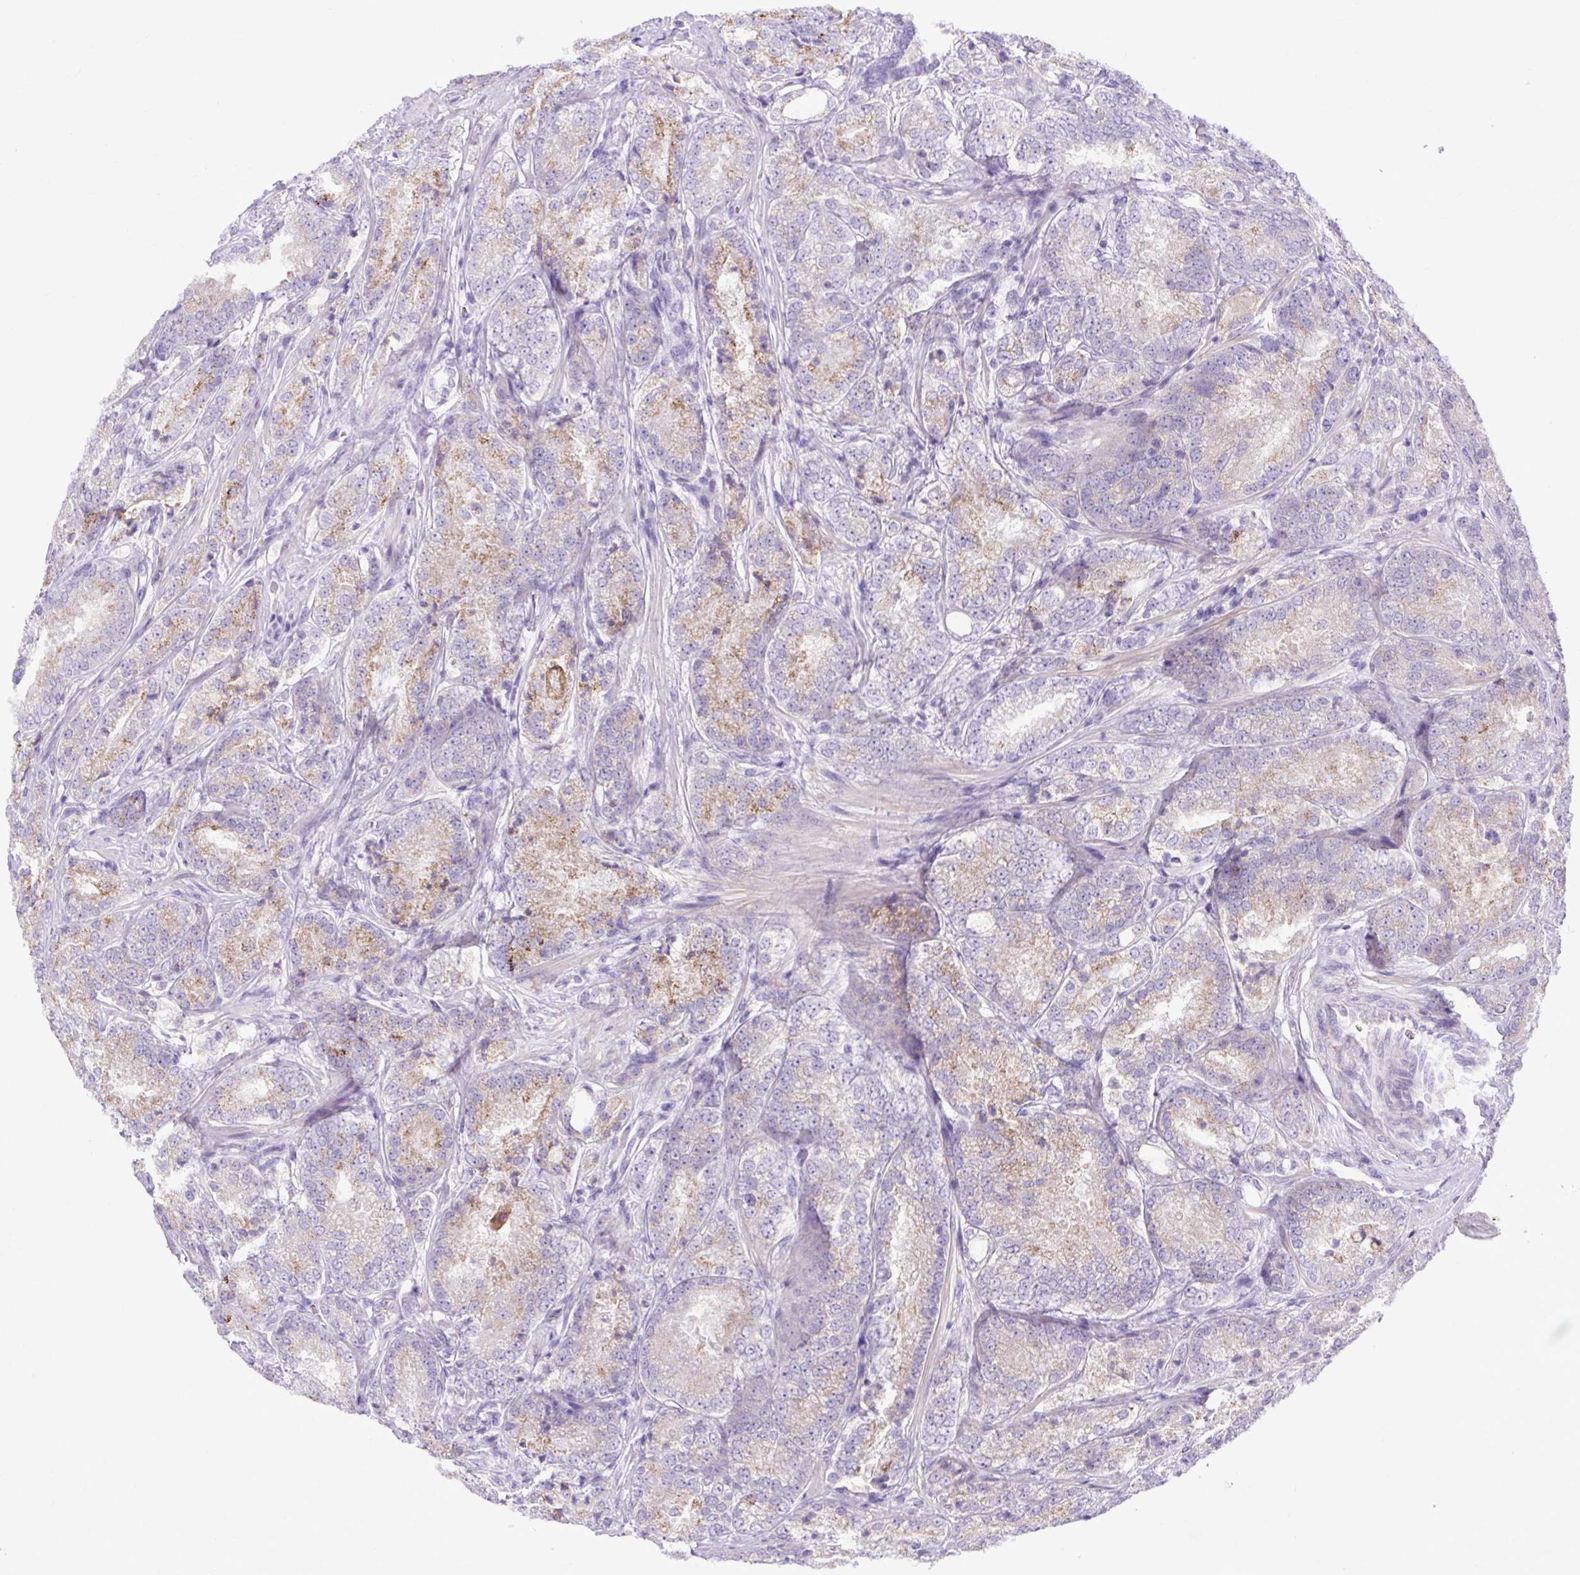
{"staining": {"intensity": "moderate", "quantity": "<25%", "location": "cytoplasmic/membranous"}, "tissue": "prostate cancer", "cell_type": "Tumor cells", "image_type": "cancer", "snomed": [{"axis": "morphology", "description": "Adenocarcinoma, High grade"}, {"axis": "topography", "description": "Prostate"}], "caption": "Human prostate adenocarcinoma (high-grade) stained for a protein (brown) displays moderate cytoplasmic/membranous positive positivity in approximately <25% of tumor cells.", "gene": "SPTBN5", "patient": {"sex": "male", "age": 63}}